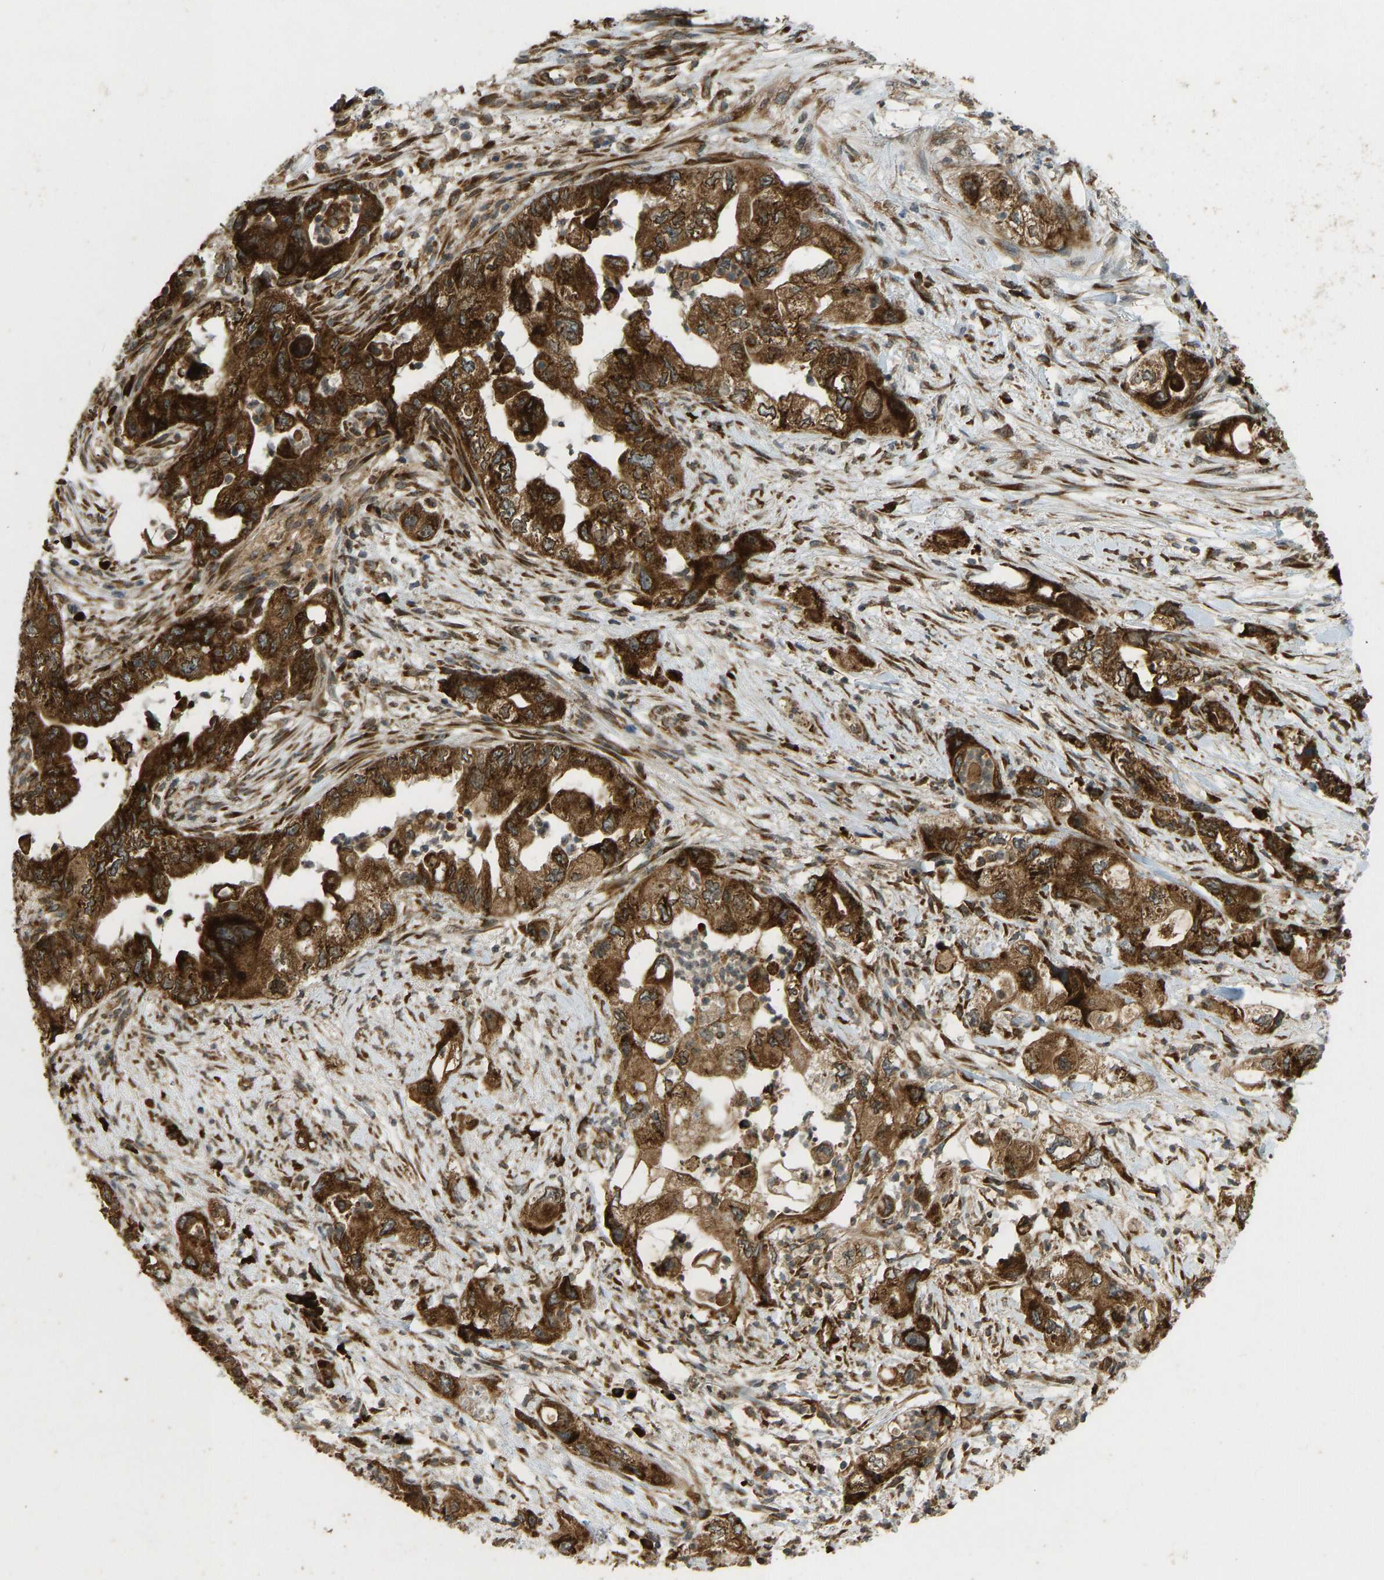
{"staining": {"intensity": "strong", "quantity": ">75%", "location": "cytoplasmic/membranous"}, "tissue": "pancreatic cancer", "cell_type": "Tumor cells", "image_type": "cancer", "snomed": [{"axis": "morphology", "description": "Adenocarcinoma, NOS"}, {"axis": "topography", "description": "Pancreas"}], "caption": "There is high levels of strong cytoplasmic/membranous positivity in tumor cells of adenocarcinoma (pancreatic), as demonstrated by immunohistochemical staining (brown color).", "gene": "RPN2", "patient": {"sex": "female", "age": 73}}